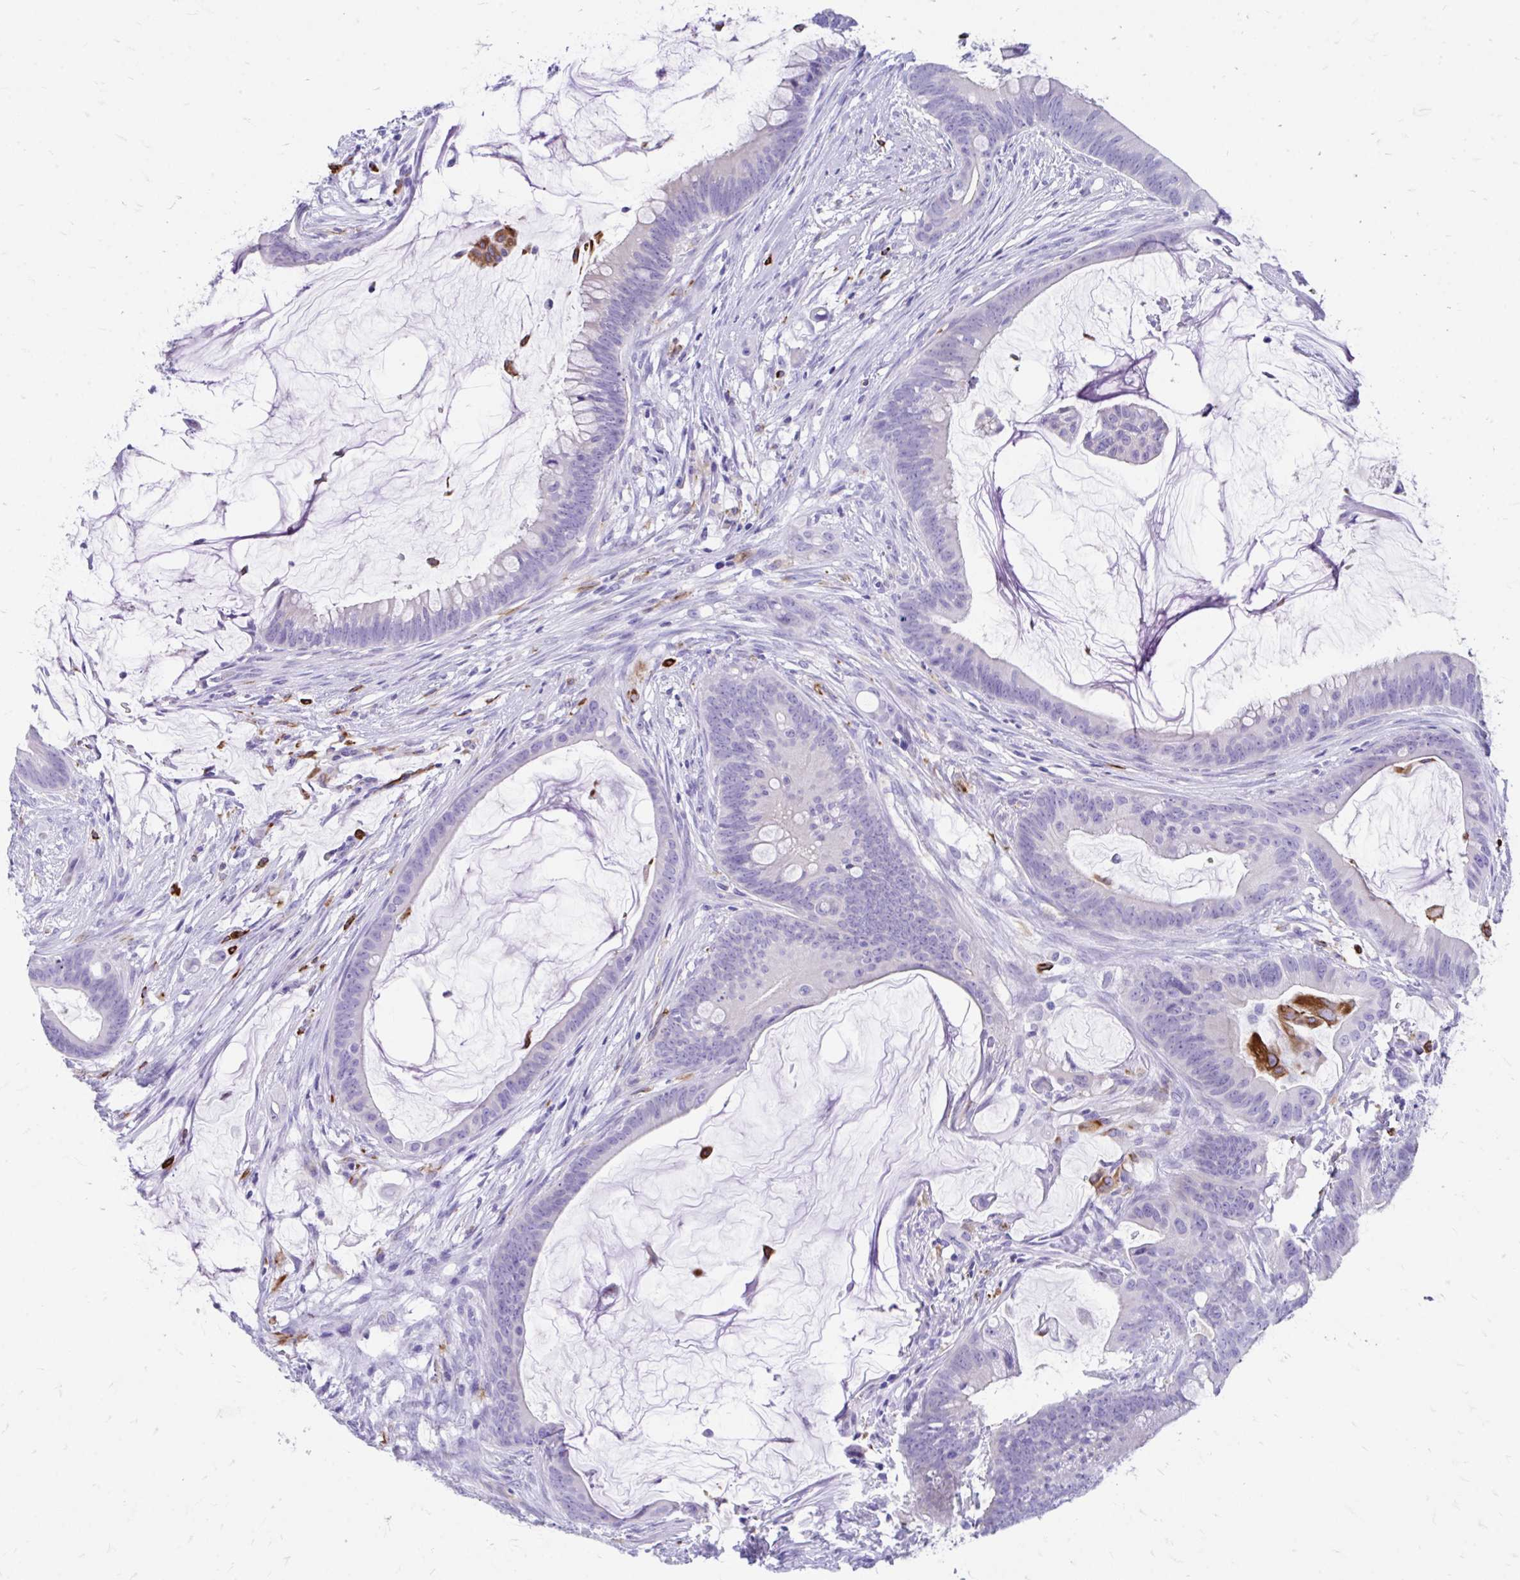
{"staining": {"intensity": "negative", "quantity": "none", "location": "none"}, "tissue": "colorectal cancer", "cell_type": "Tumor cells", "image_type": "cancer", "snomed": [{"axis": "morphology", "description": "Adenocarcinoma, NOS"}, {"axis": "topography", "description": "Colon"}], "caption": "A high-resolution histopathology image shows IHC staining of colorectal cancer (adenocarcinoma), which reveals no significant staining in tumor cells.", "gene": "ZNF699", "patient": {"sex": "male", "age": 62}}